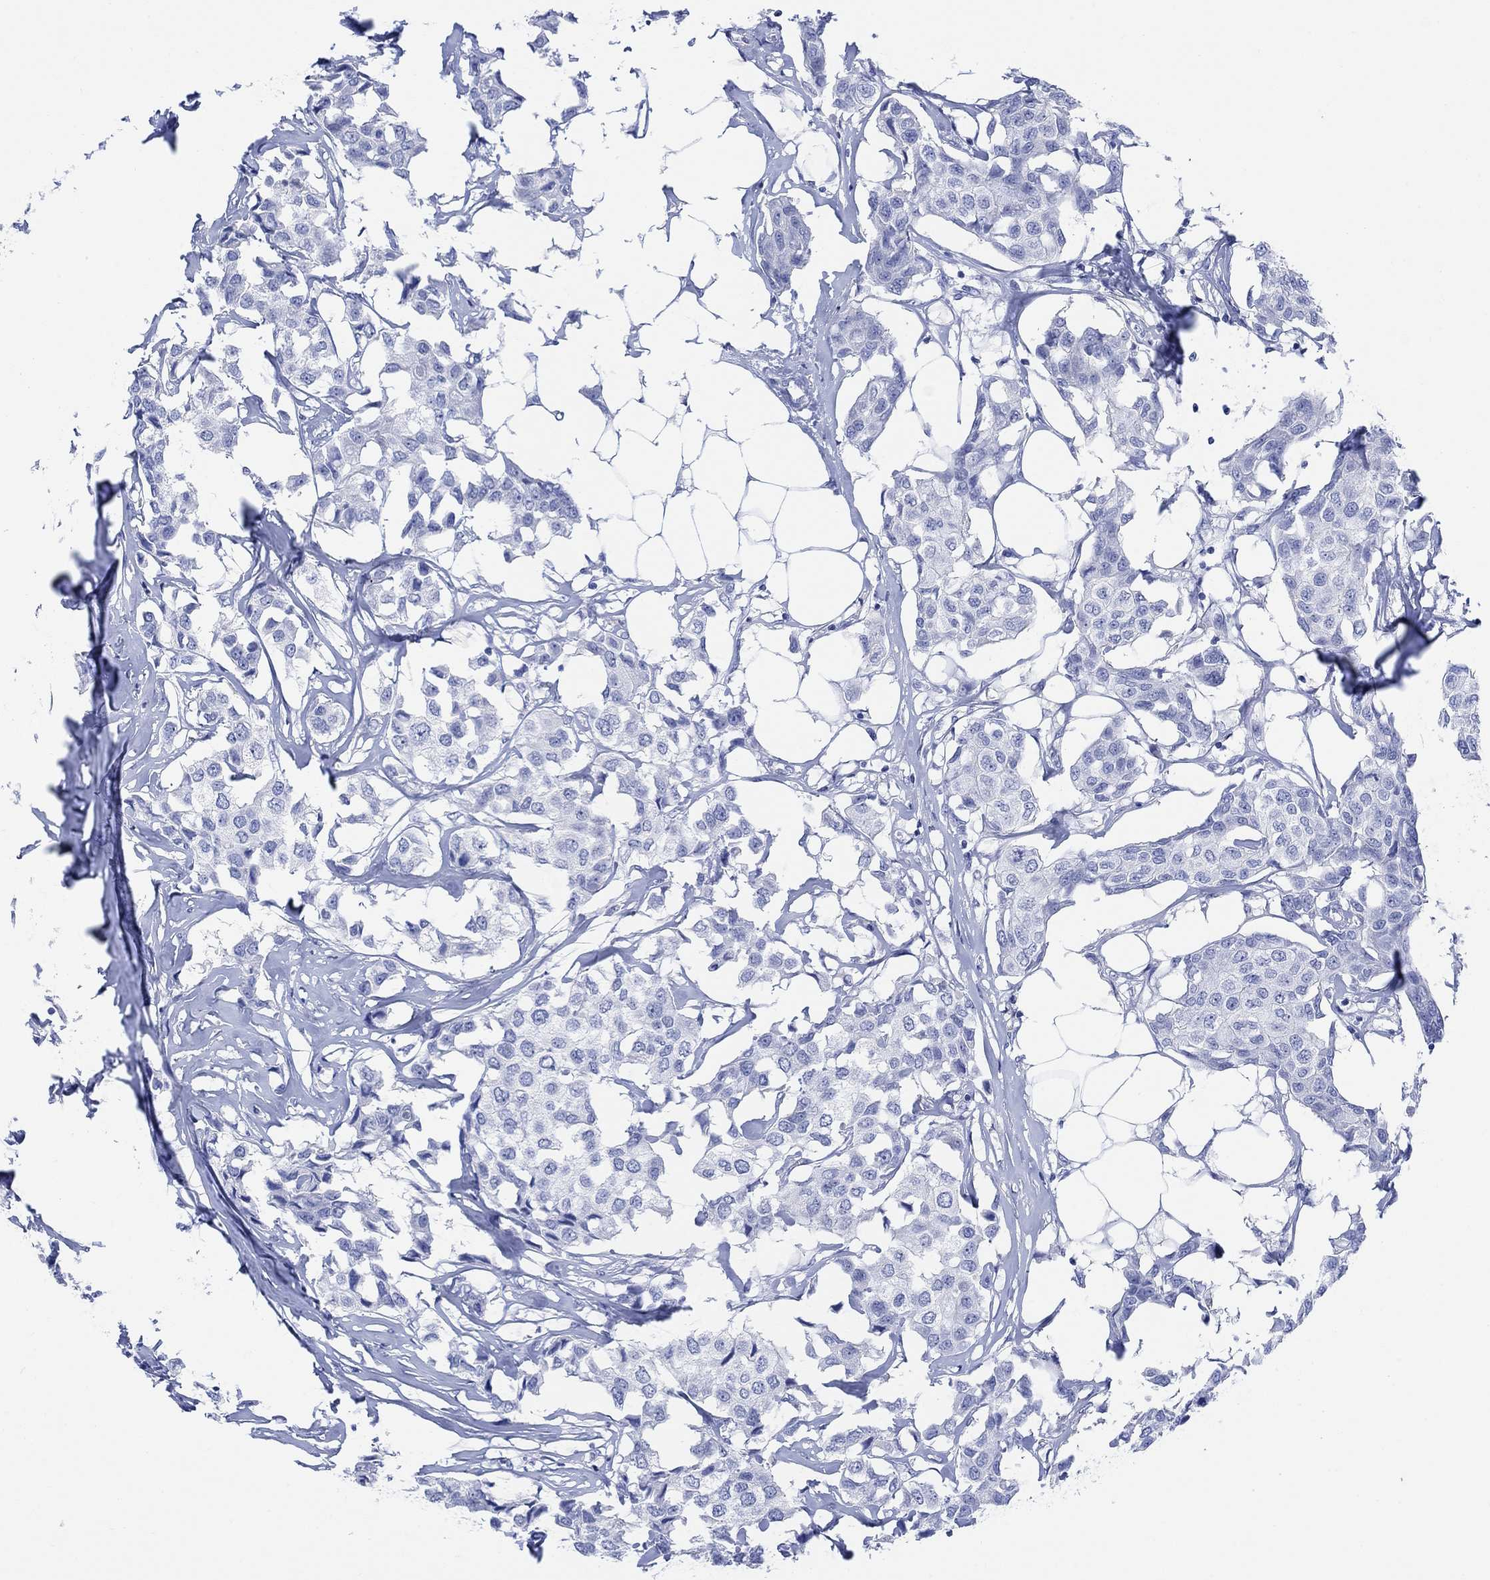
{"staining": {"intensity": "negative", "quantity": "none", "location": "none"}, "tissue": "breast cancer", "cell_type": "Tumor cells", "image_type": "cancer", "snomed": [{"axis": "morphology", "description": "Duct carcinoma"}, {"axis": "topography", "description": "Breast"}], "caption": "Infiltrating ductal carcinoma (breast) was stained to show a protein in brown. There is no significant positivity in tumor cells. The staining was performed using DAB to visualize the protein expression in brown, while the nuclei were stained in blue with hematoxylin (Magnification: 20x).", "gene": "GNG13", "patient": {"sex": "female", "age": 80}}